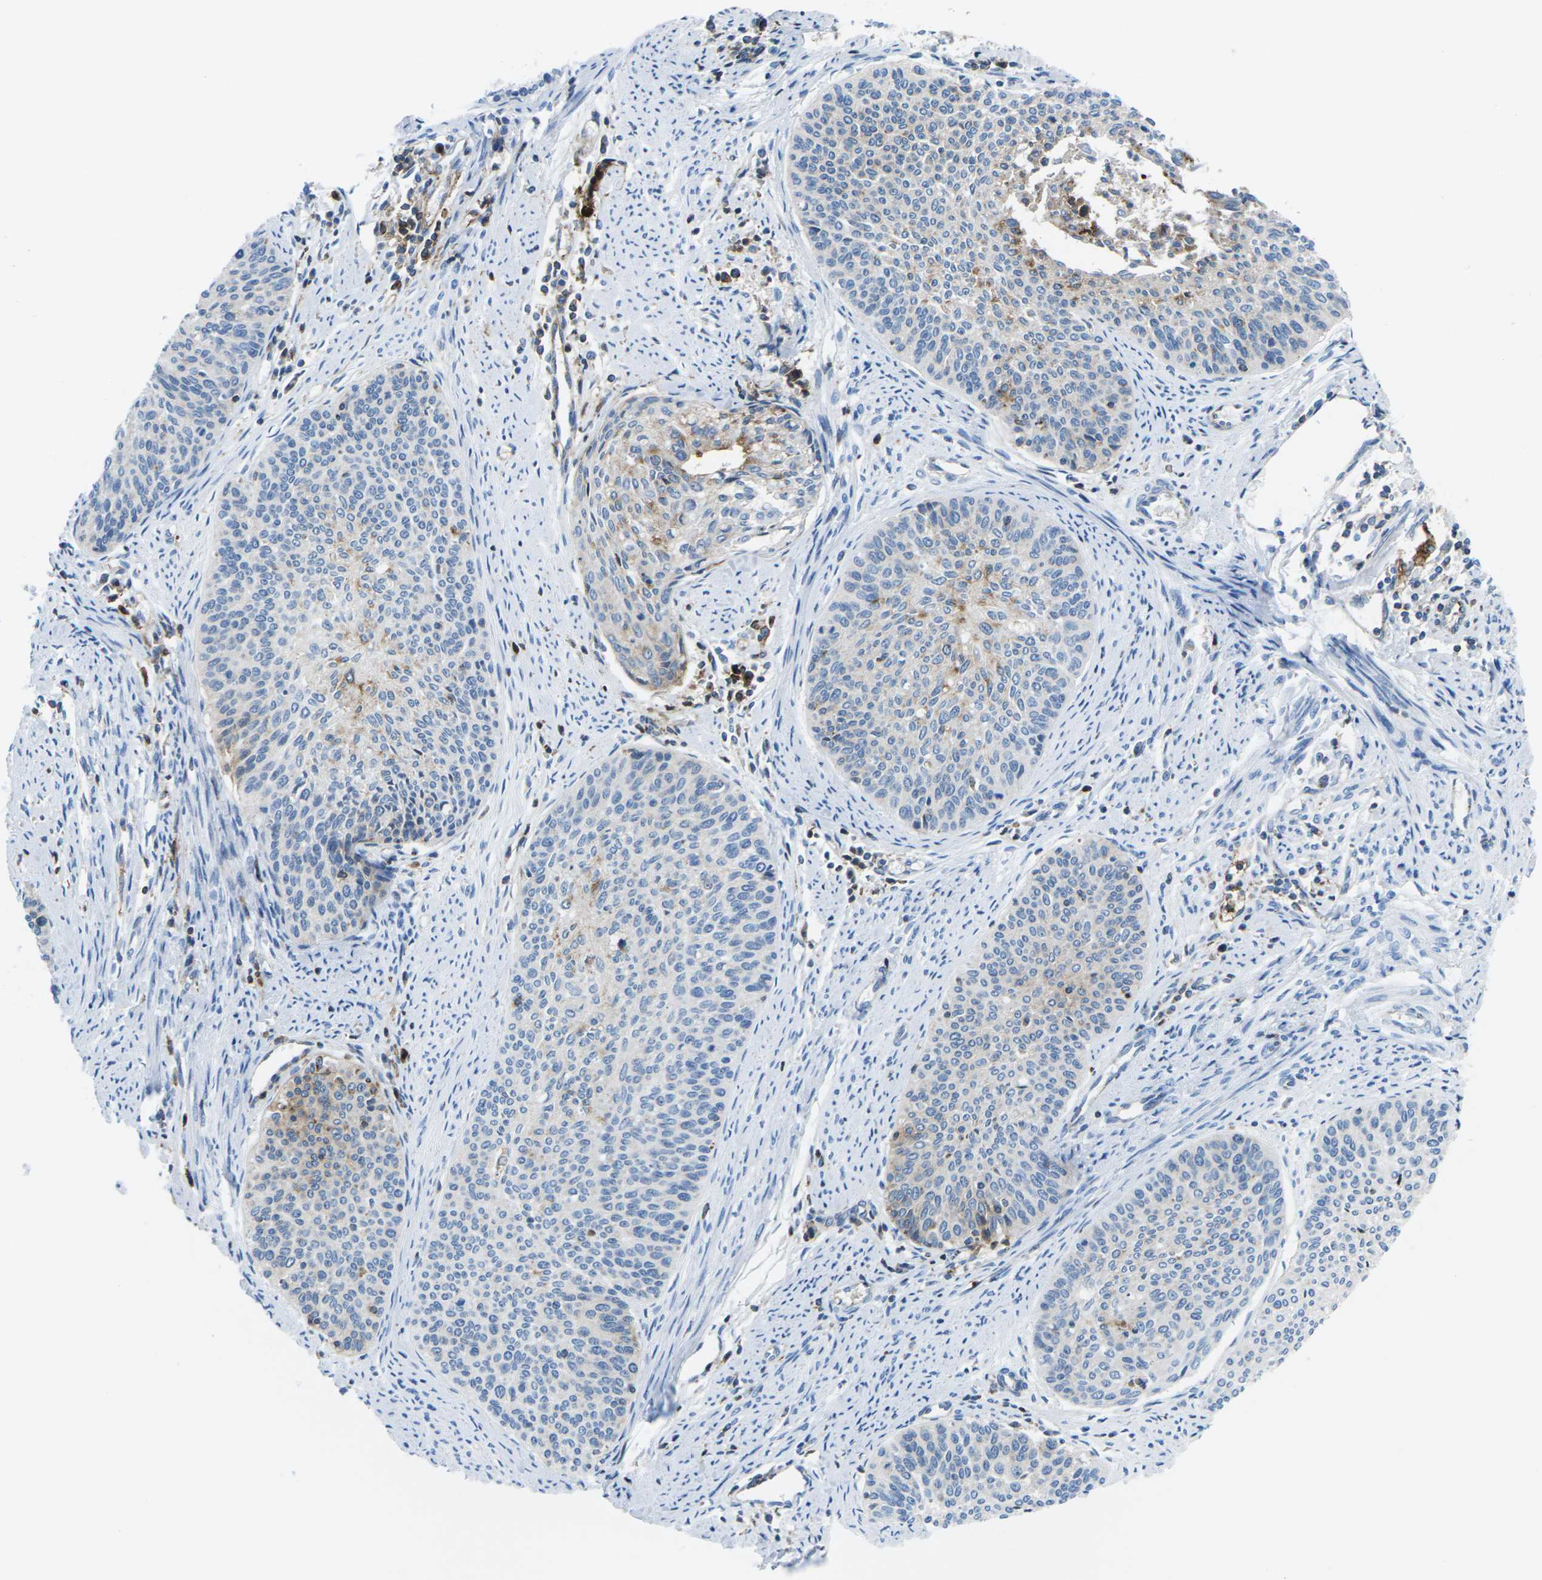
{"staining": {"intensity": "weak", "quantity": "<25%", "location": "cytoplasmic/membranous"}, "tissue": "cervical cancer", "cell_type": "Tumor cells", "image_type": "cancer", "snomed": [{"axis": "morphology", "description": "Squamous cell carcinoma, NOS"}, {"axis": "topography", "description": "Cervix"}], "caption": "A photomicrograph of human cervical cancer (squamous cell carcinoma) is negative for staining in tumor cells.", "gene": "SOCS4", "patient": {"sex": "female", "age": 55}}